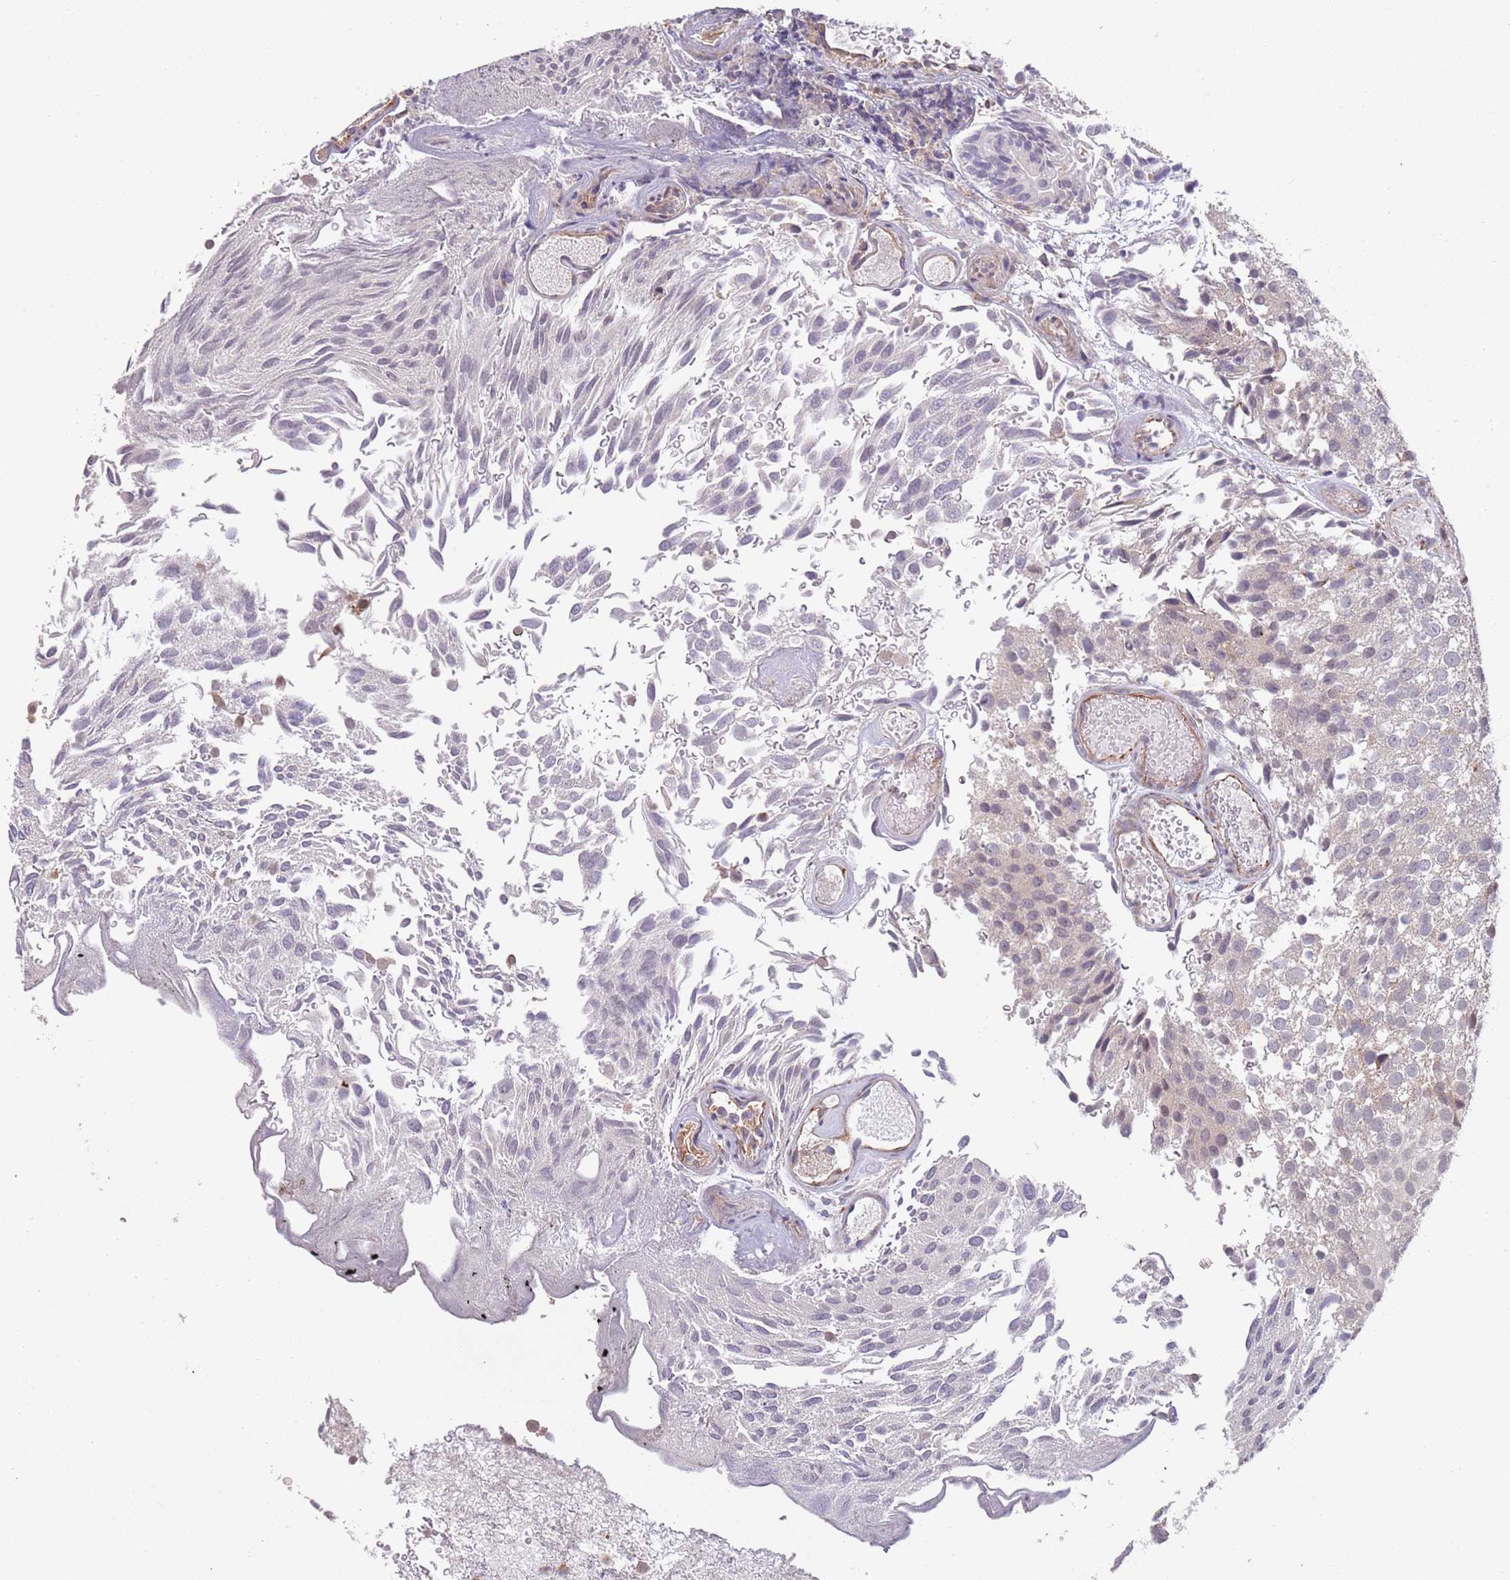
{"staining": {"intensity": "weak", "quantity": "25%-75%", "location": "nuclear"}, "tissue": "urothelial cancer", "cell_type": "Tumor cells", "image_type": "cancer", "snomed": [{"axis": "morphology", "description": "Urothelial carcinoma, Low grade"}, {"axis": "topography", "description": "Urinary bladder"}], "caption": "Weak nuclear expression is seen in approximately 25%-75% of tumor cells in low-grade urothelial carcinoma. Nuclei are stained in blue.", "gene": "CHD9", "patient": {"sex": "male", "age": 78}}